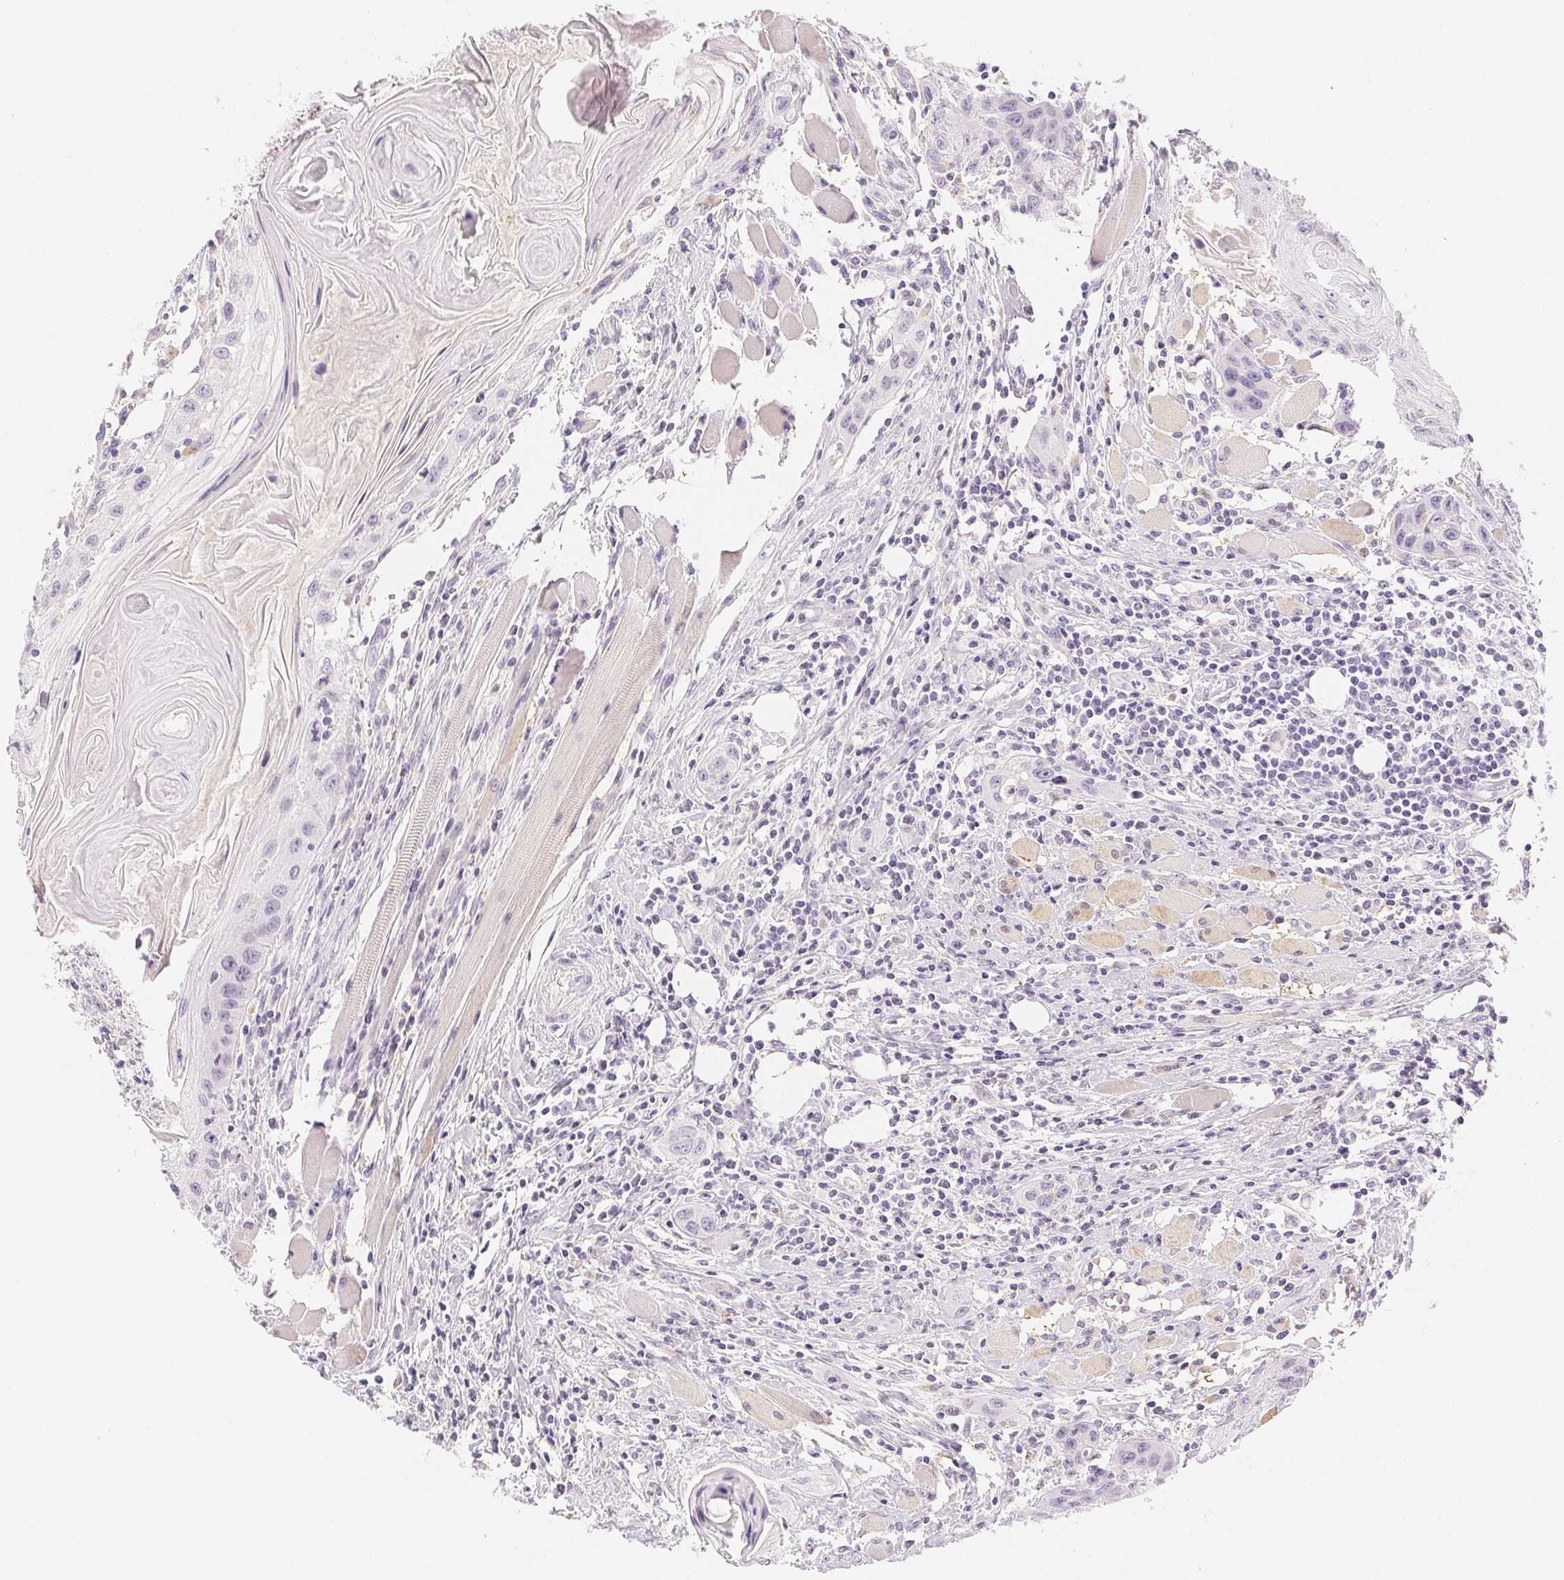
{"staining": {"intensity": "negative", "quantity": "none", "location": "none"}, "tissue": "head and neck cancer", "cell_type": "Tumor cells", "image_type": "cancer", "snomed": [{"axis": "morphology", "description": "Squamous cell carcinoma, NOS"}, {"axis": "topography", "description": "Oral tissue"}, {"axis": "topography", "description": "Head-Neck"}], "caption": "IHC photomicrograph of neoplastic tissue: human head and neck cancer (squamous cell carcinoma) stained with DAB (3,3'-diaminobenzidine) shows no significant protein staining in tumor cells.", "gene": "SLC5A2", "patient": {"sex": "male", "age": 58}}